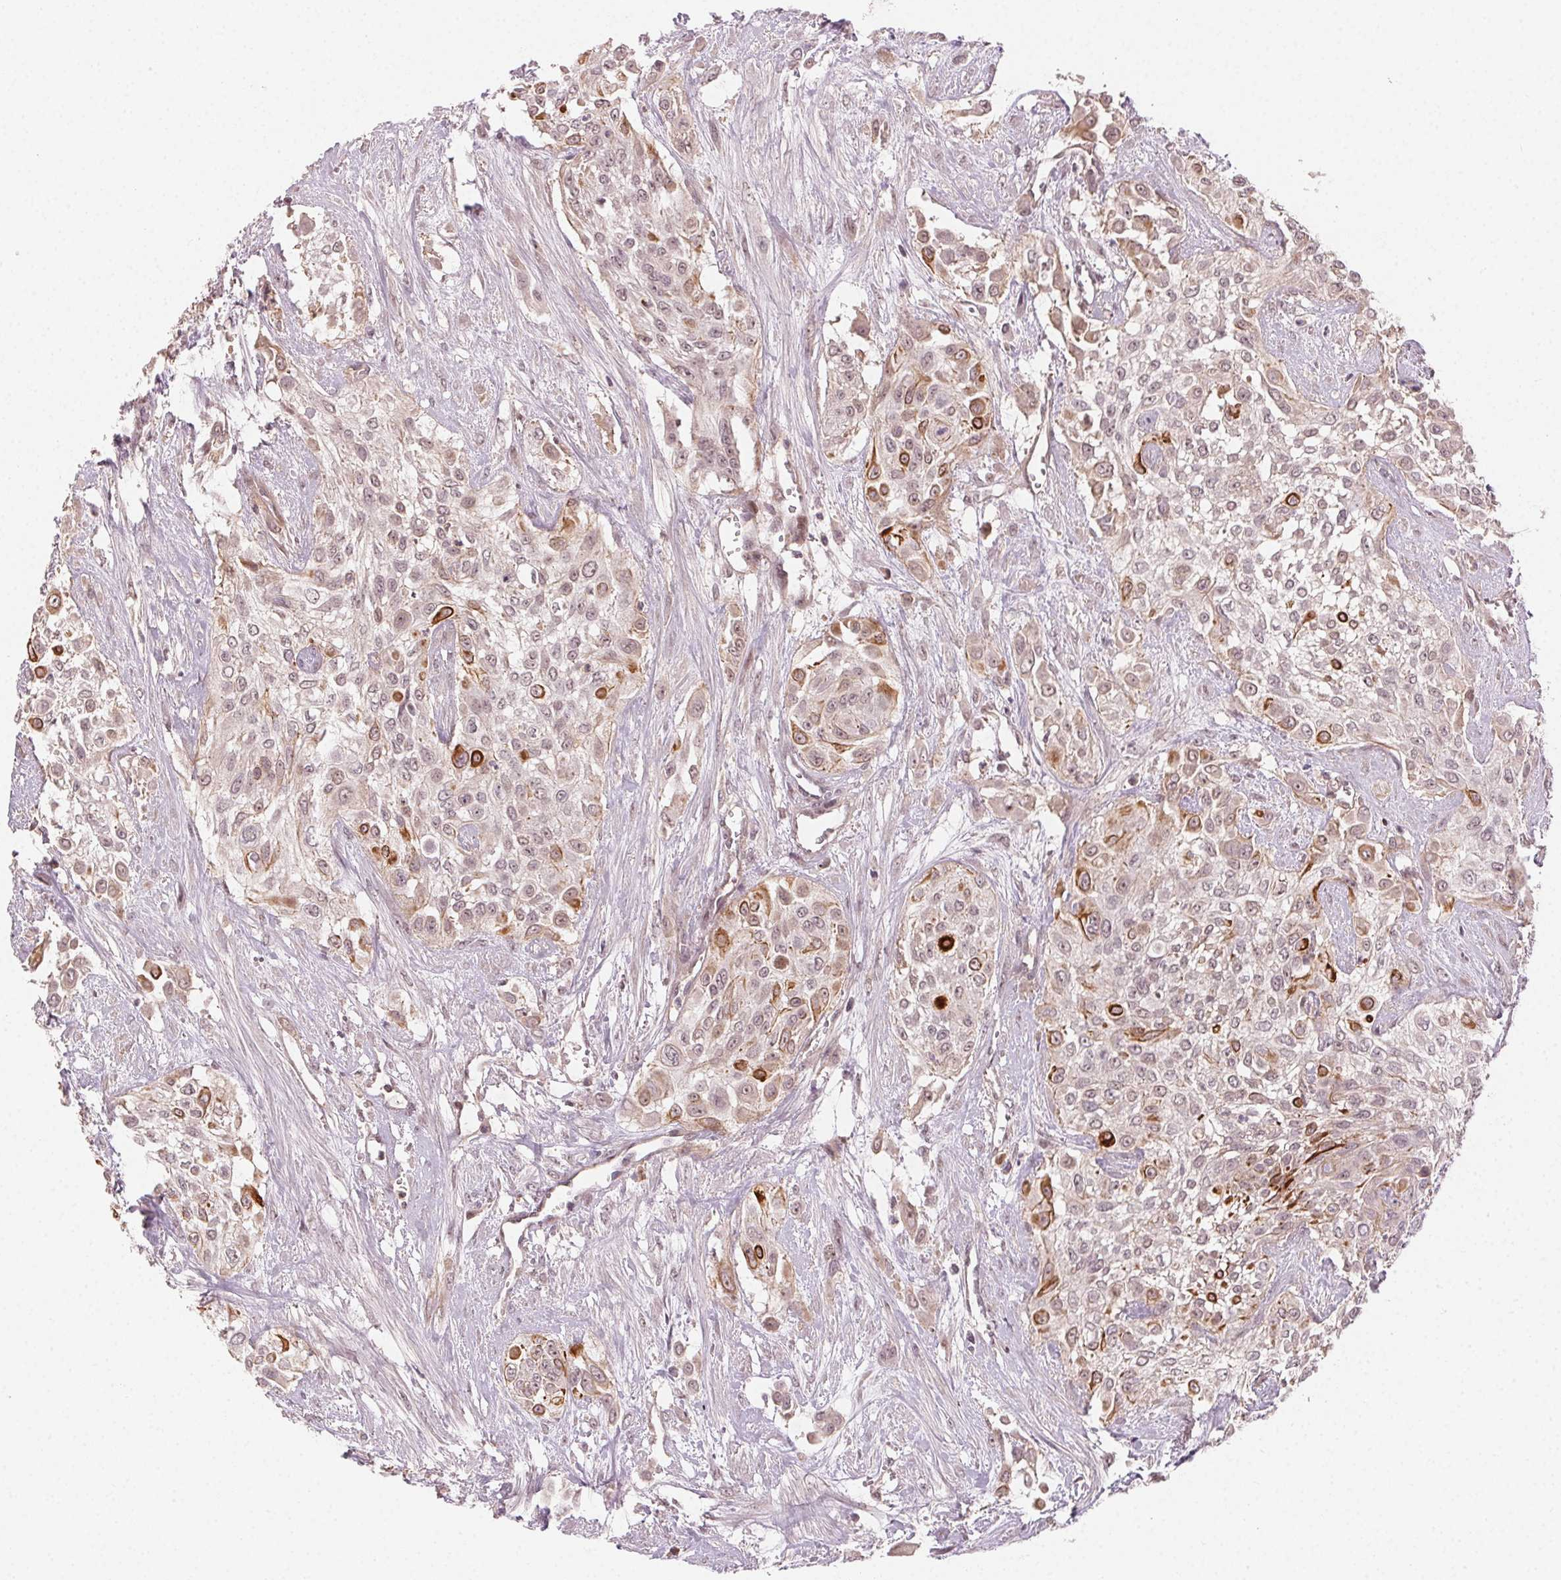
{"staining": {"intensity": "strong", "quantity": "<25%", "location": "cytoplasmic/membranous"}, "tissue": "urothelial cancer", "cell_type": "Tumor cells", "image_type": "cancer", "snomed": [{"axis": "morphology", "description": "Urothelial carcinoma, High grade"}, {"axis": "topography", "description": "Urinary bladder"}], "caption": "High-grade urothelial carcinoma stained for a protein displays strong cytoplasmic/membranous positivity in tumor cells.", "gene": "TUB", "patient": {"sex": "male", "age": 57}}